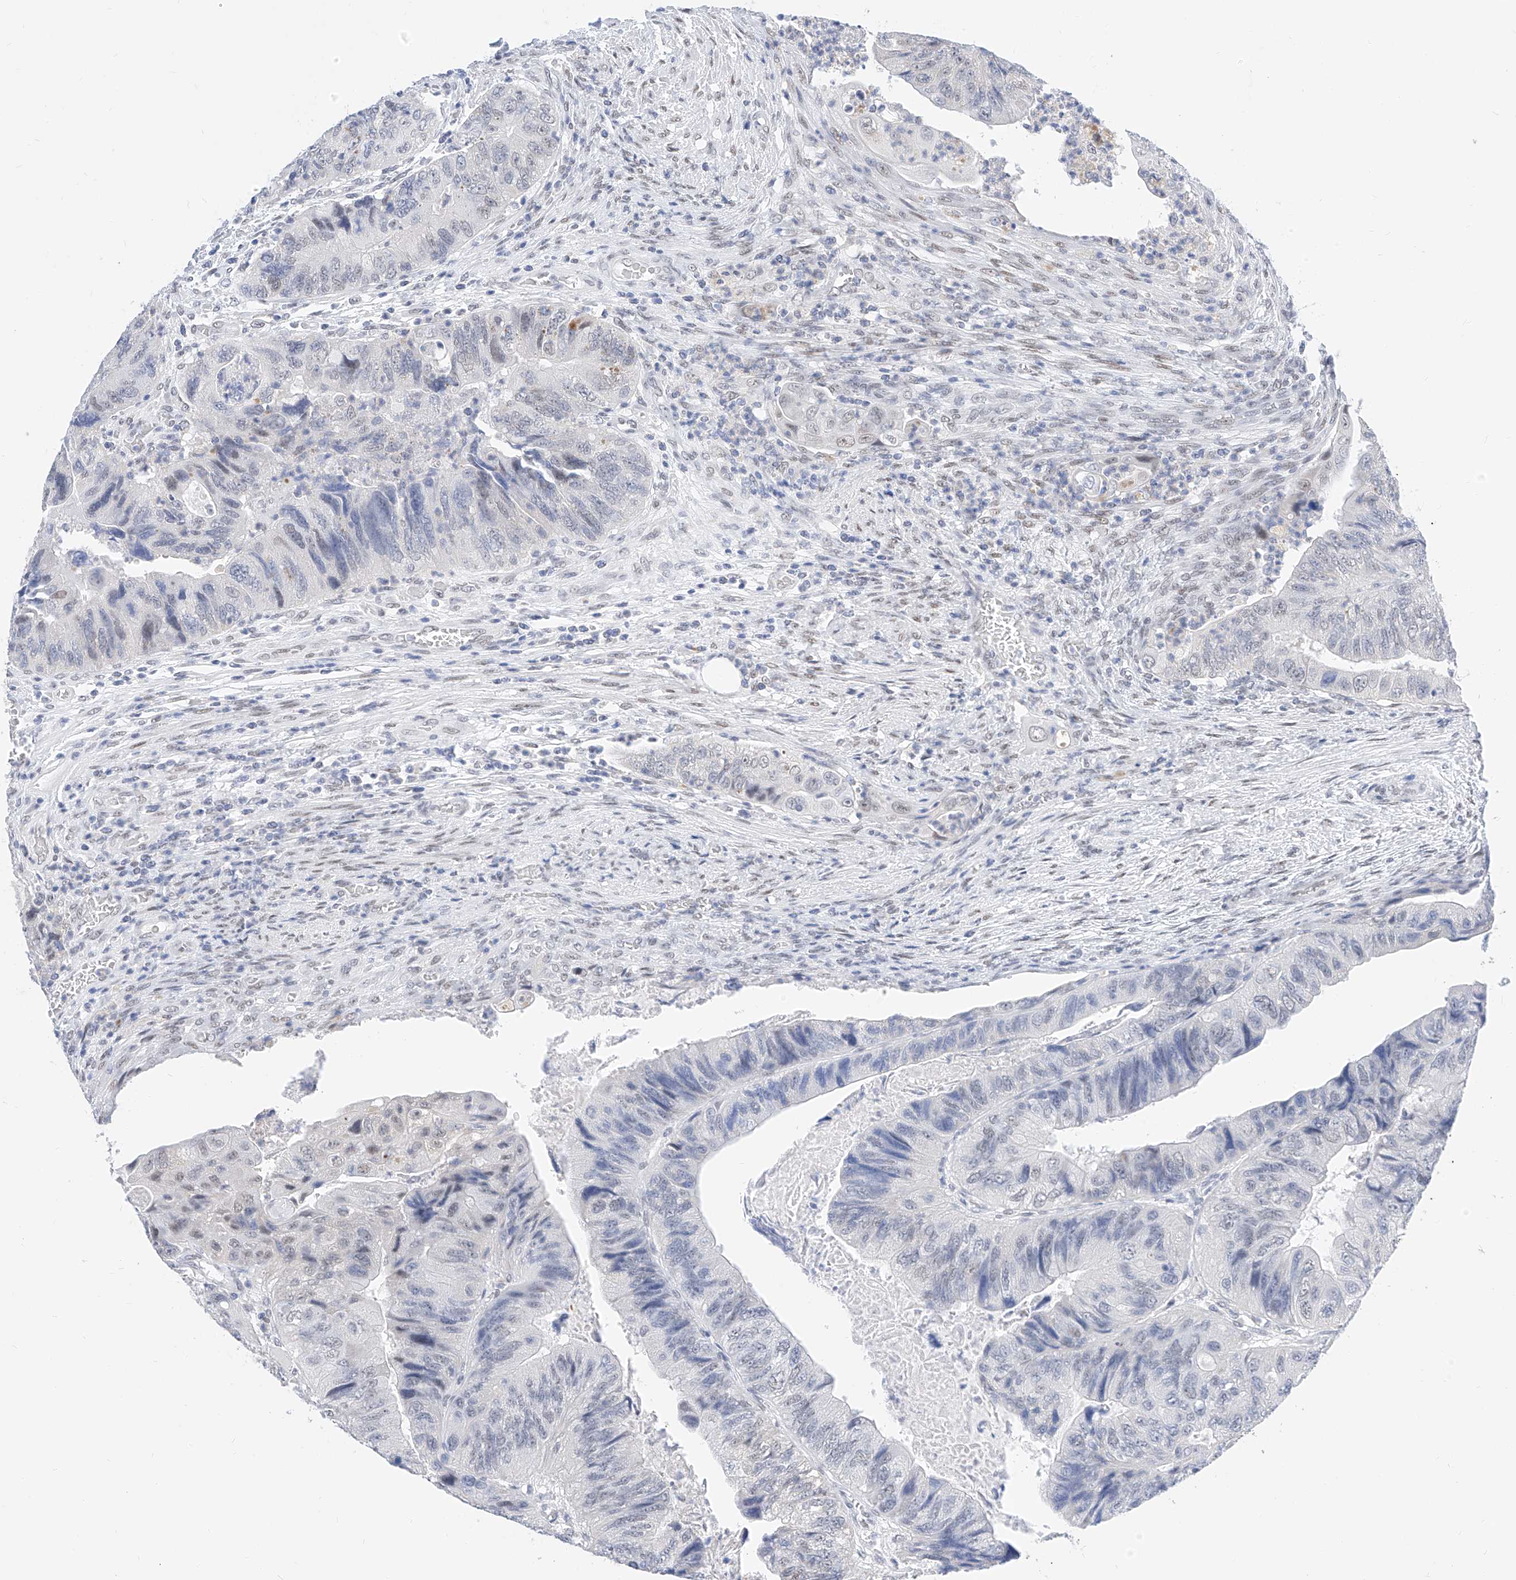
{"staining": {"intensity": "negative", "quantity": "none", "location": "none"}, "tissue": "colorectal cancer", "cell_type": "Tumor cells", "image_type": "cancer", "snomed": [{"axis": "morphology", "description": "Adenocarcinoma, NOS"}, {"axis": "topography", "description": "Rectum"}], "caption": "This is an immunohistochemistry micrograph of adenocarcinoma (colorectal). There is no positivity in tumor cells.", "gene": "KCNJ1", "patient": {"sex": "male", "age": 63}}